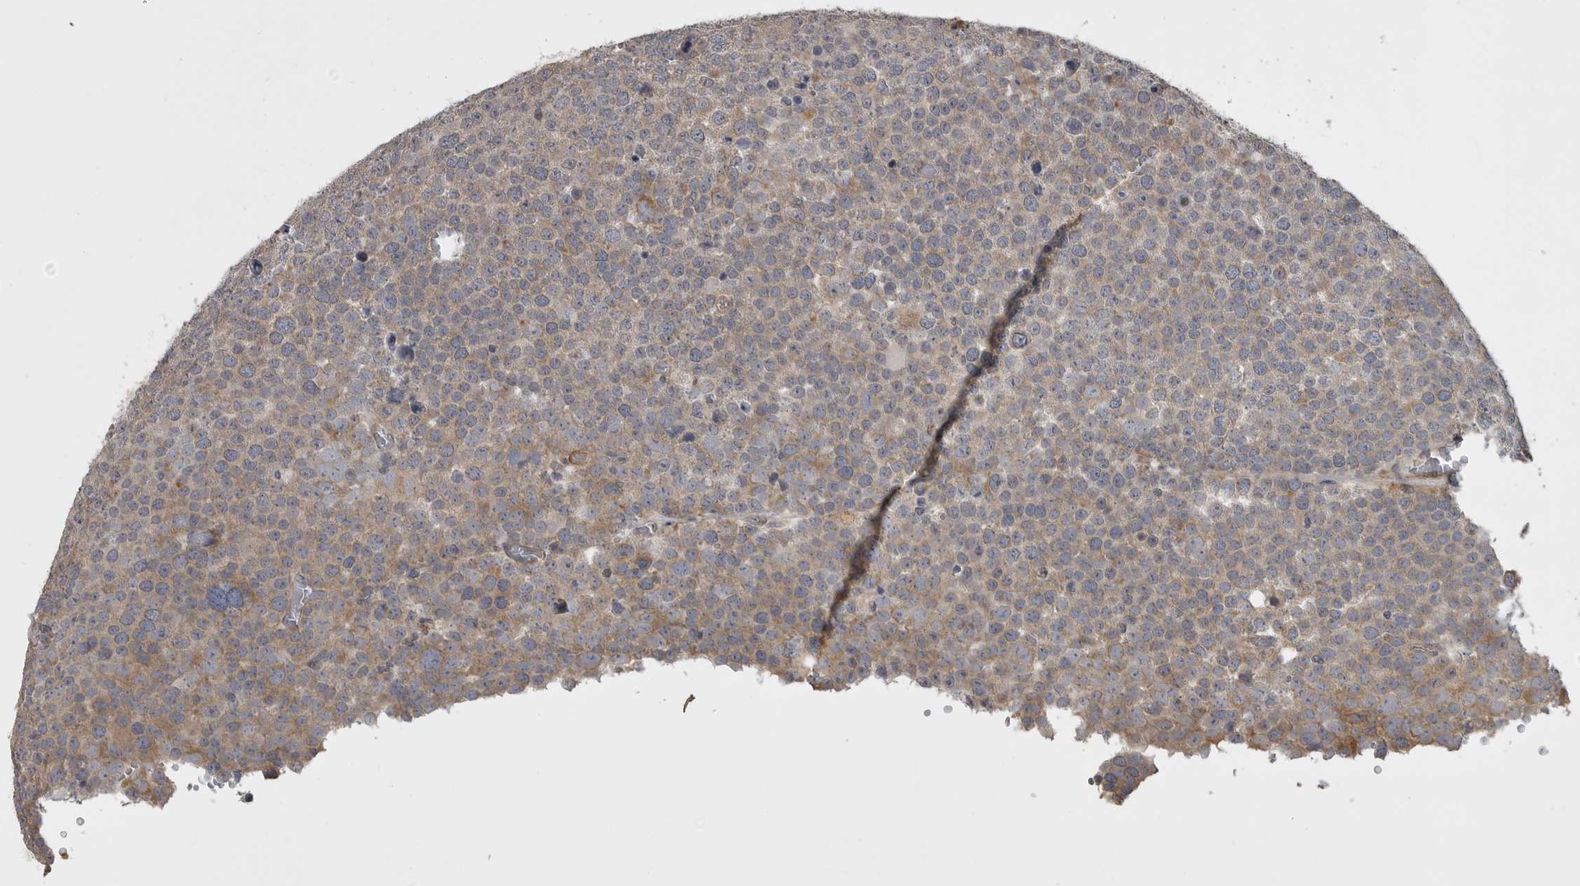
{"staining": {"intensity": "weak", "quantity": "25%-75%", "location": "cytoplasmic/membranous"}, "tissue": "testis cancer", "cell_type": "Tumor cells", "image_type": "cancer", "snomed": [{"axis": "morphology", "description": "Seminoma, NOS"}, {"axis": "topography", "description": "Testis"}], "caption": "This is a micrograph of IHC staining of testis cancer (seminoma), which shows weak expression in the cytoplasmic/membranous of tumor cells.", "gene": "ZNRF1", "patient": {"sex": "male", "age": 71}}